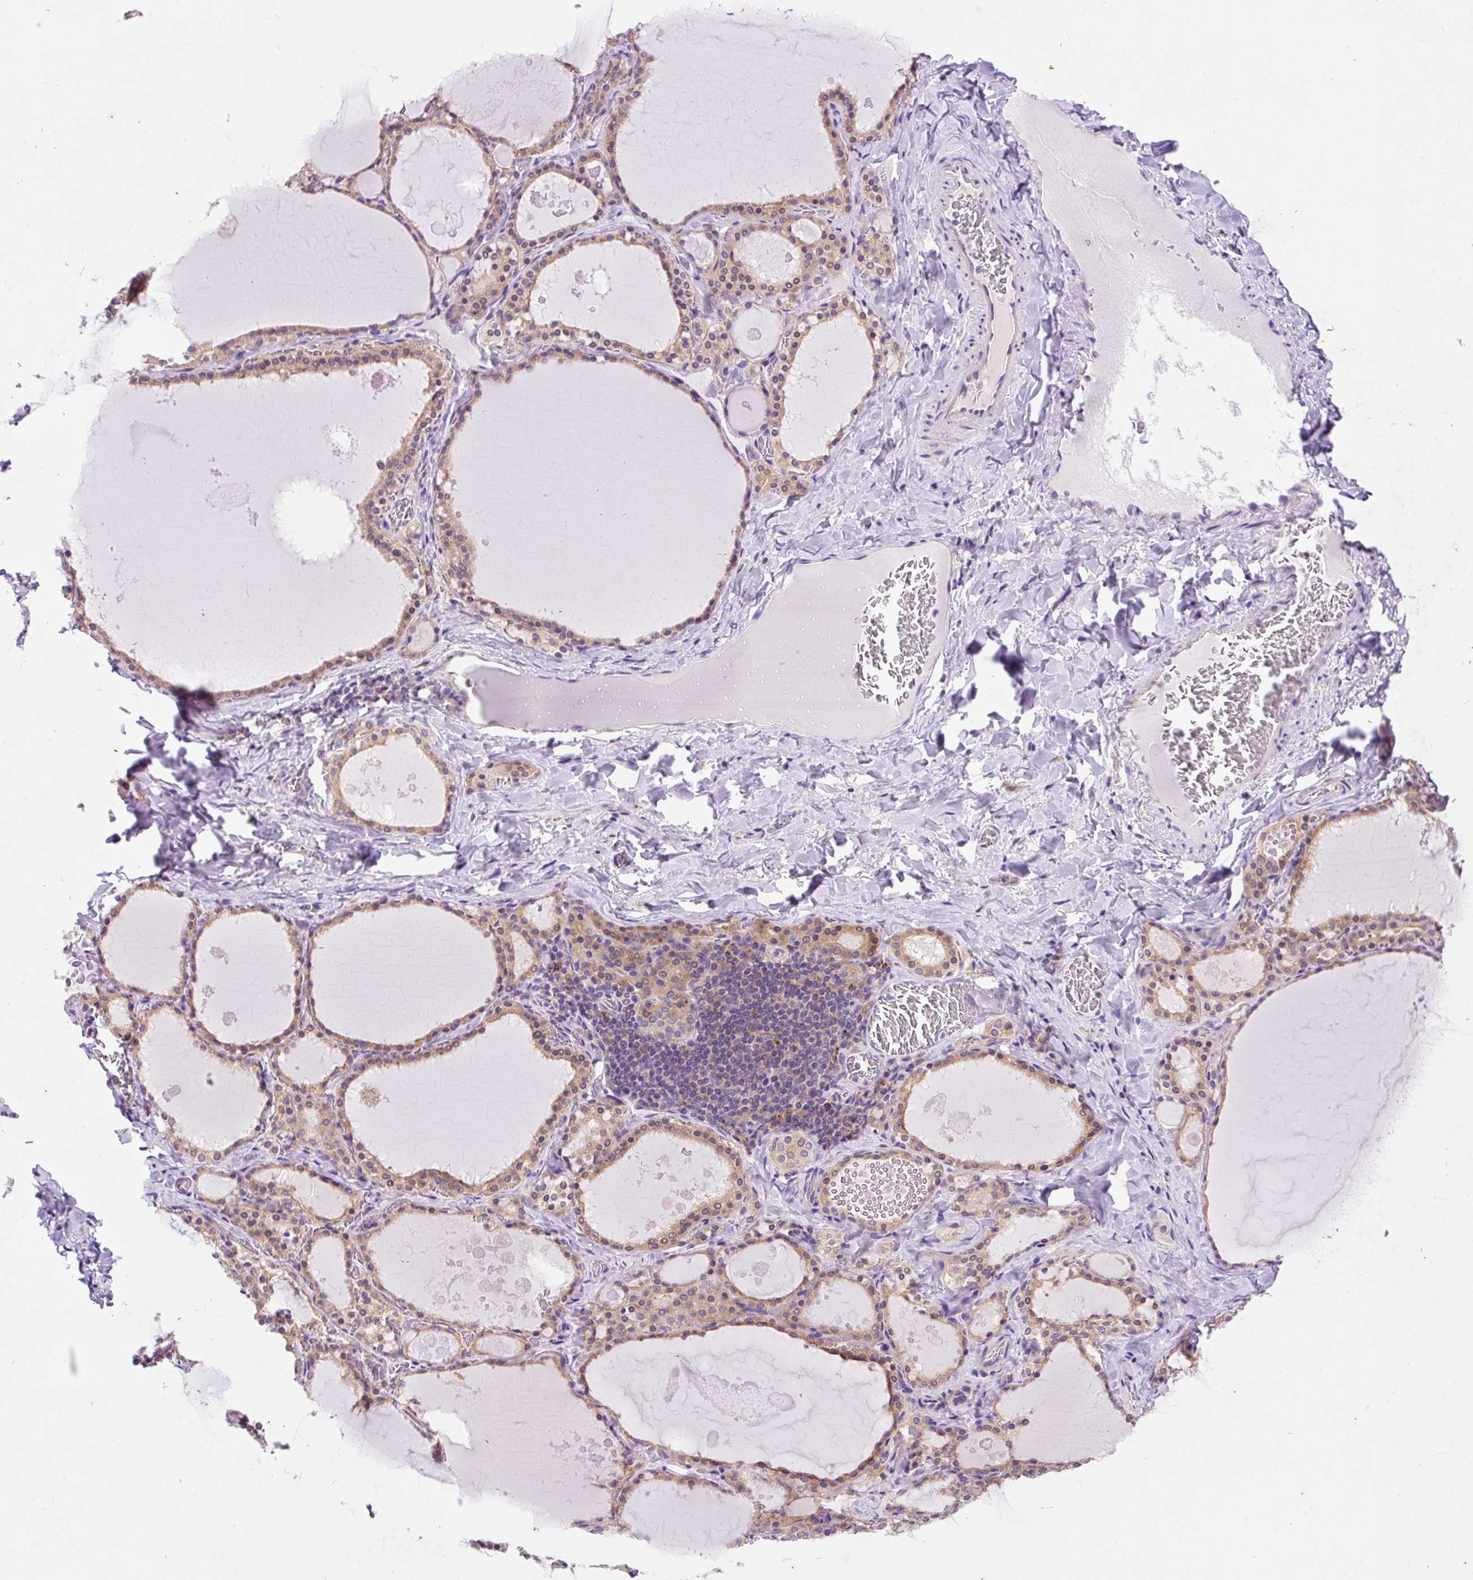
{"staining": {"intensity": "moderate", "quantity": "25%-75%", "location": "cytoplasmic/membranous"}, "tissue": "thyroid gland", "cell_type": "Glandular cells", "image_type": "normal", "snomed": [{"axis": "morphology", "description": "Normal tissue, NOS"}, {"axis": "topography", "description": "Thyroid gland"}], "caption": "Immunohistochemical staining of unremarkable thyroid gland shows 25%-75% levels of moderate cytoplasmic/membranous protein expression in approximately 25%-75% of glandular cells. The staining is performed using DAB brown chromogen to label protein expression. The nuclei are counter-stained blue using hematoxylin.", "gene": "OR4K15", "patient": {"sex": "male", "age": 56}}